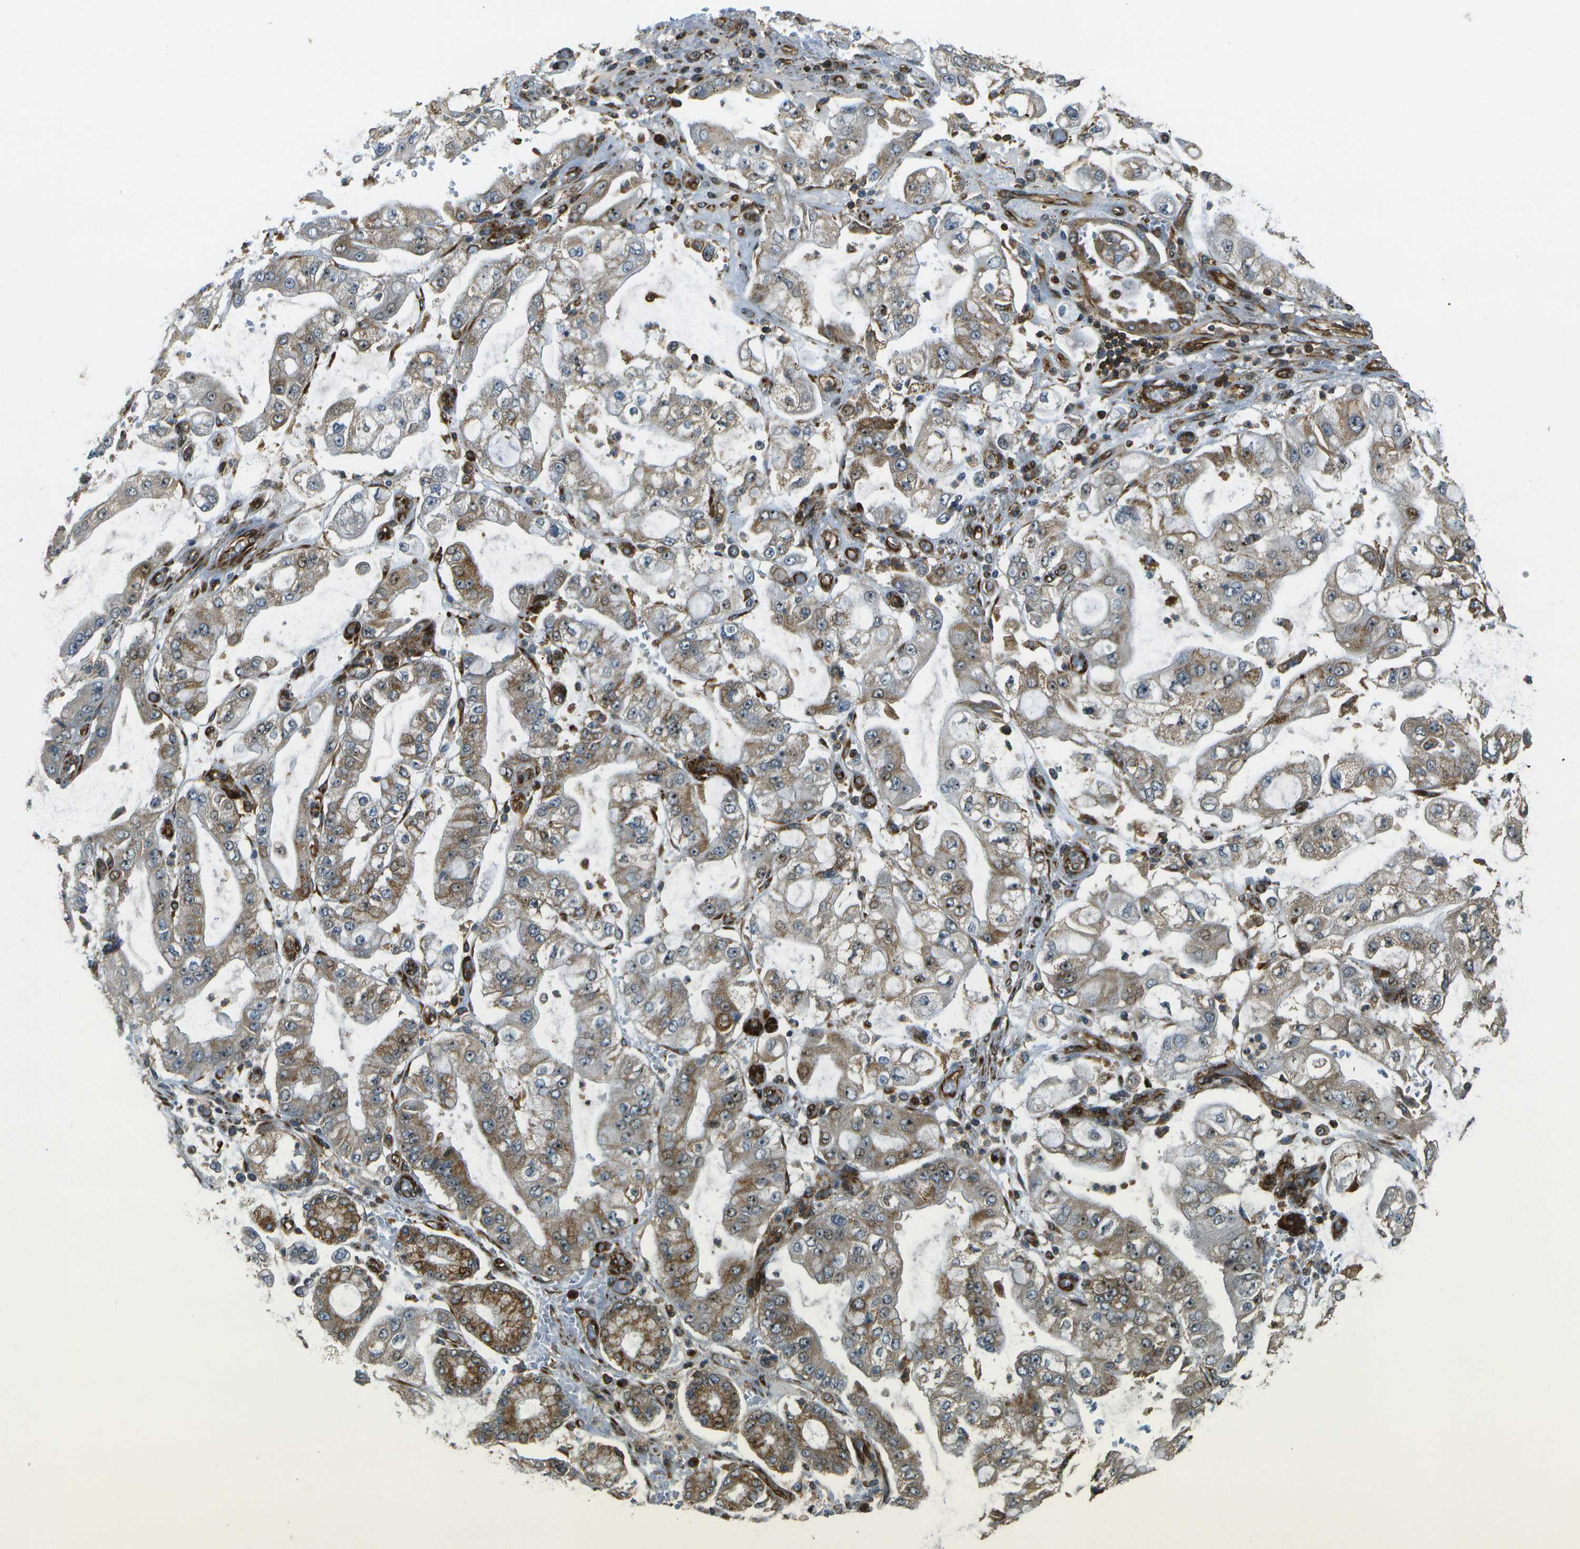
{"staining": {"intensity": "strong", "quantity": ">75%", "location": "cytoplasmic/membranous"}, "tissue": "stomach cancer", "cell_type": "Tumor cells", "image_type": "cancer", "snomed": [{"axis": "morphology", "description": "Adenocarcinoma, NOS"}, {"axis": "topography", "description": "Stomach"}], "caption": "Protein staining of stomach cancer (adenocarcinoma) tissue displays strong cytoplasmic/membranous expression in approximately >75% of tumor cells.", "gene": "LRP12", "patient": {"sex": "male", "age": 76}}